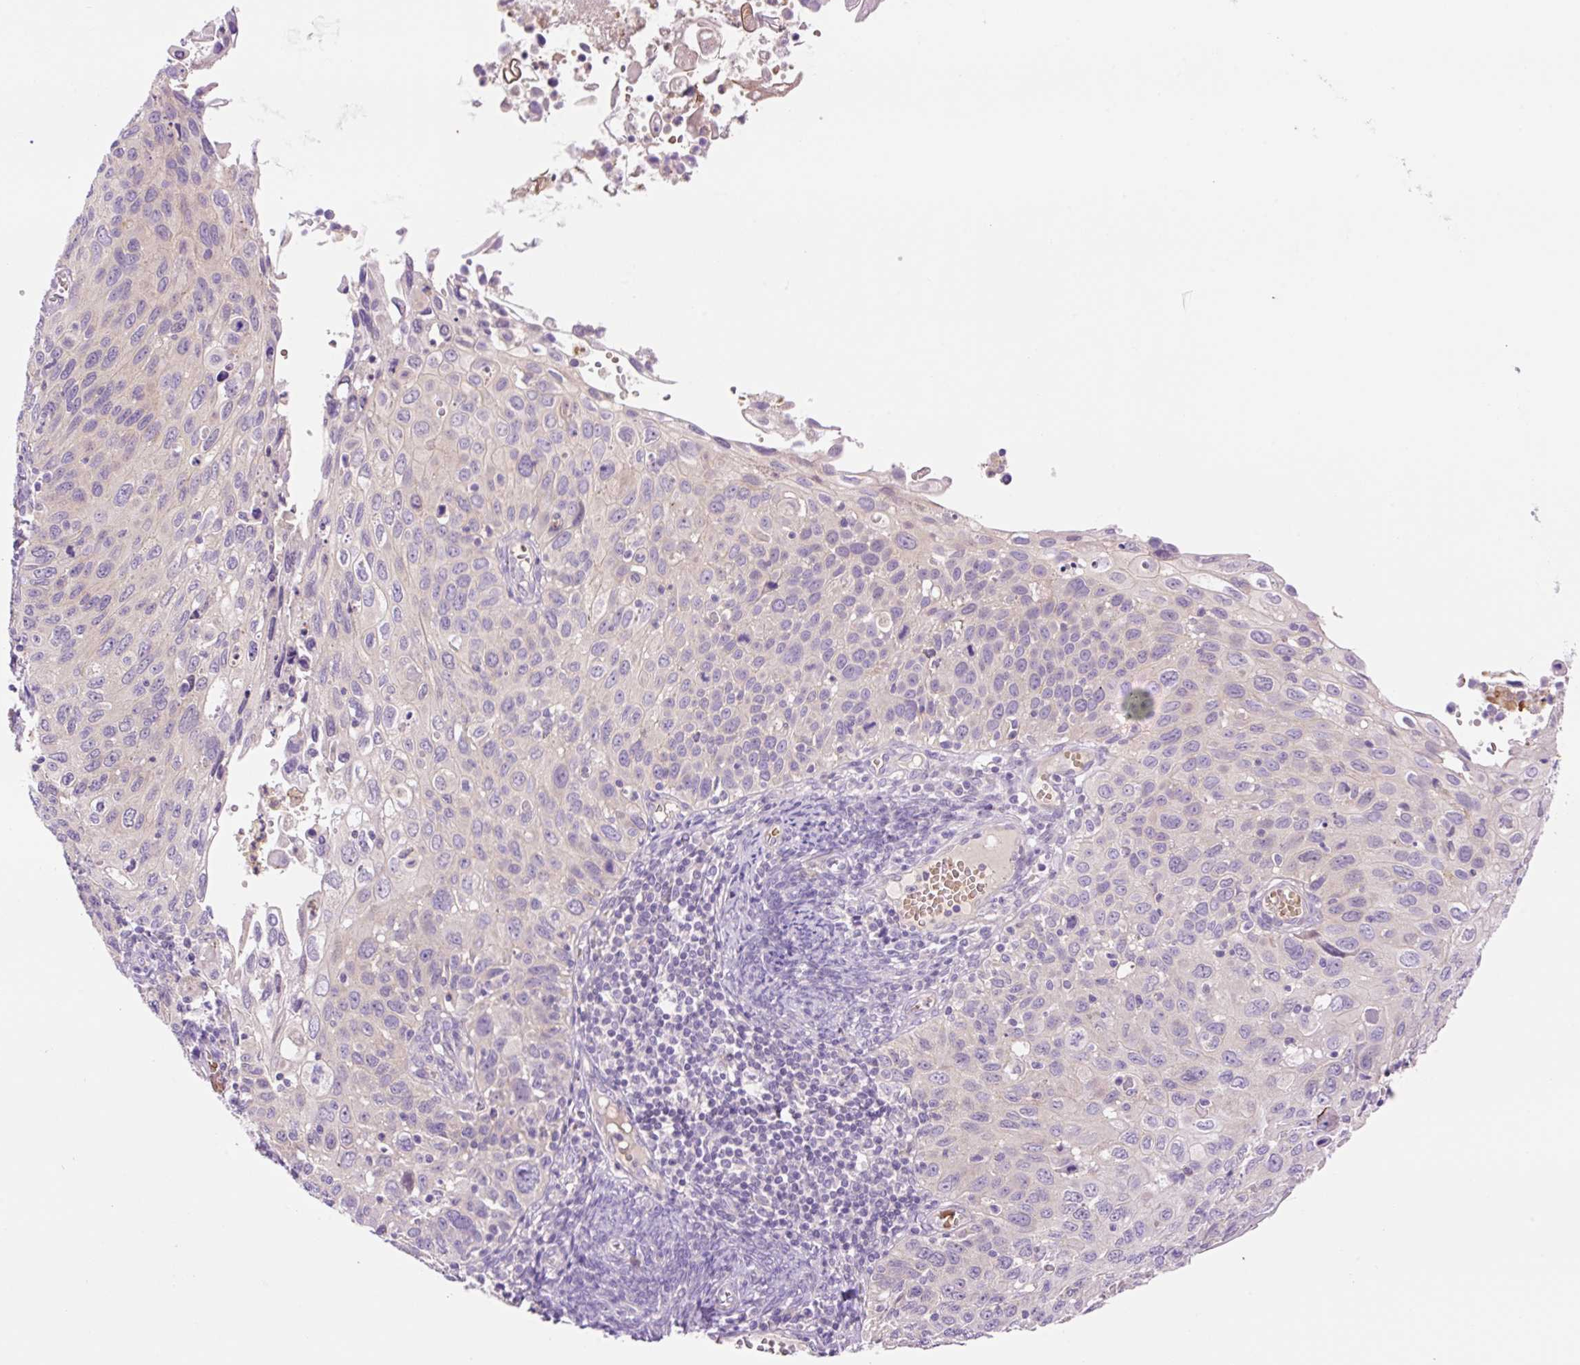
{"staining": {"intensity": "negative", "quantity": "none", "location": "none"}, "tissue": "cervical cancer", "cell_type": "Tumor cells", "image_type": "cancer", "snomed": [{"axis": "morphology", "description": "Squamous cell carcinoma, NOS"}, {"axis": "topography", "description": "Cervix"}], "caption": "The immunohistochemistry image has no significant expression in tumor cells of cervical squamous cell carcinoma tissue.", "gene": "LHFPL5", "patient": {"sex": "female", "age": 70}}